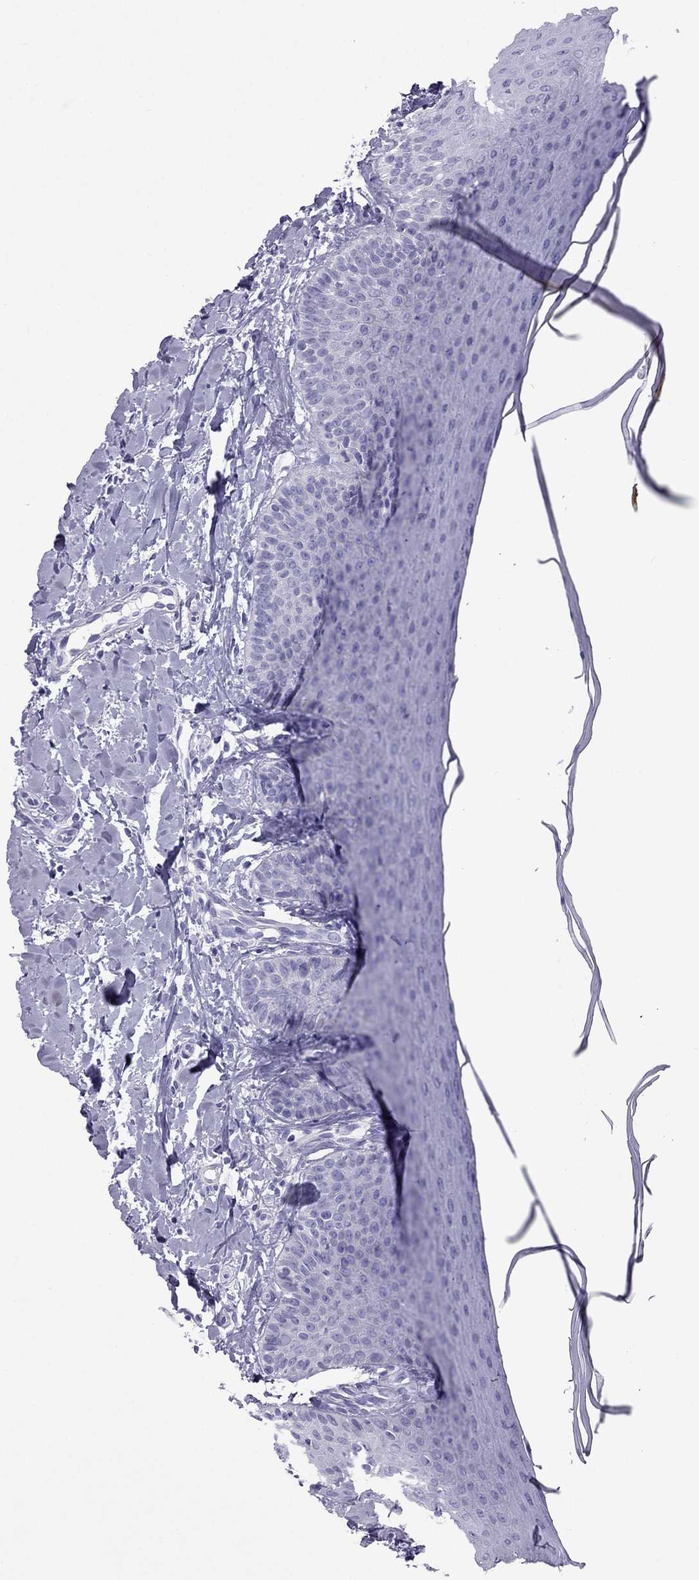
{"staining": {"intensity": "negative", "quantity": "none", "location": "none"}, "tissue": "oral mucosa", "cell_type": "Squamous epithelial cells", "image_type": "normal", "snomed": [{"axis": "morphology", "description": "Normal tissue, NOS"}, {"axis": "topography", "description": "Oral tissue"}], "caption": "Immunohistochemistry (IHC) of benign human oral mucosa demonstrates no positivity in squamous epithelial cells. The staining is performed using DAB brown chromogen with nuclei counter-stained in using hematoxylin.", "gene": "MYL11", "patient": {"sex": "female", "age": 43}}